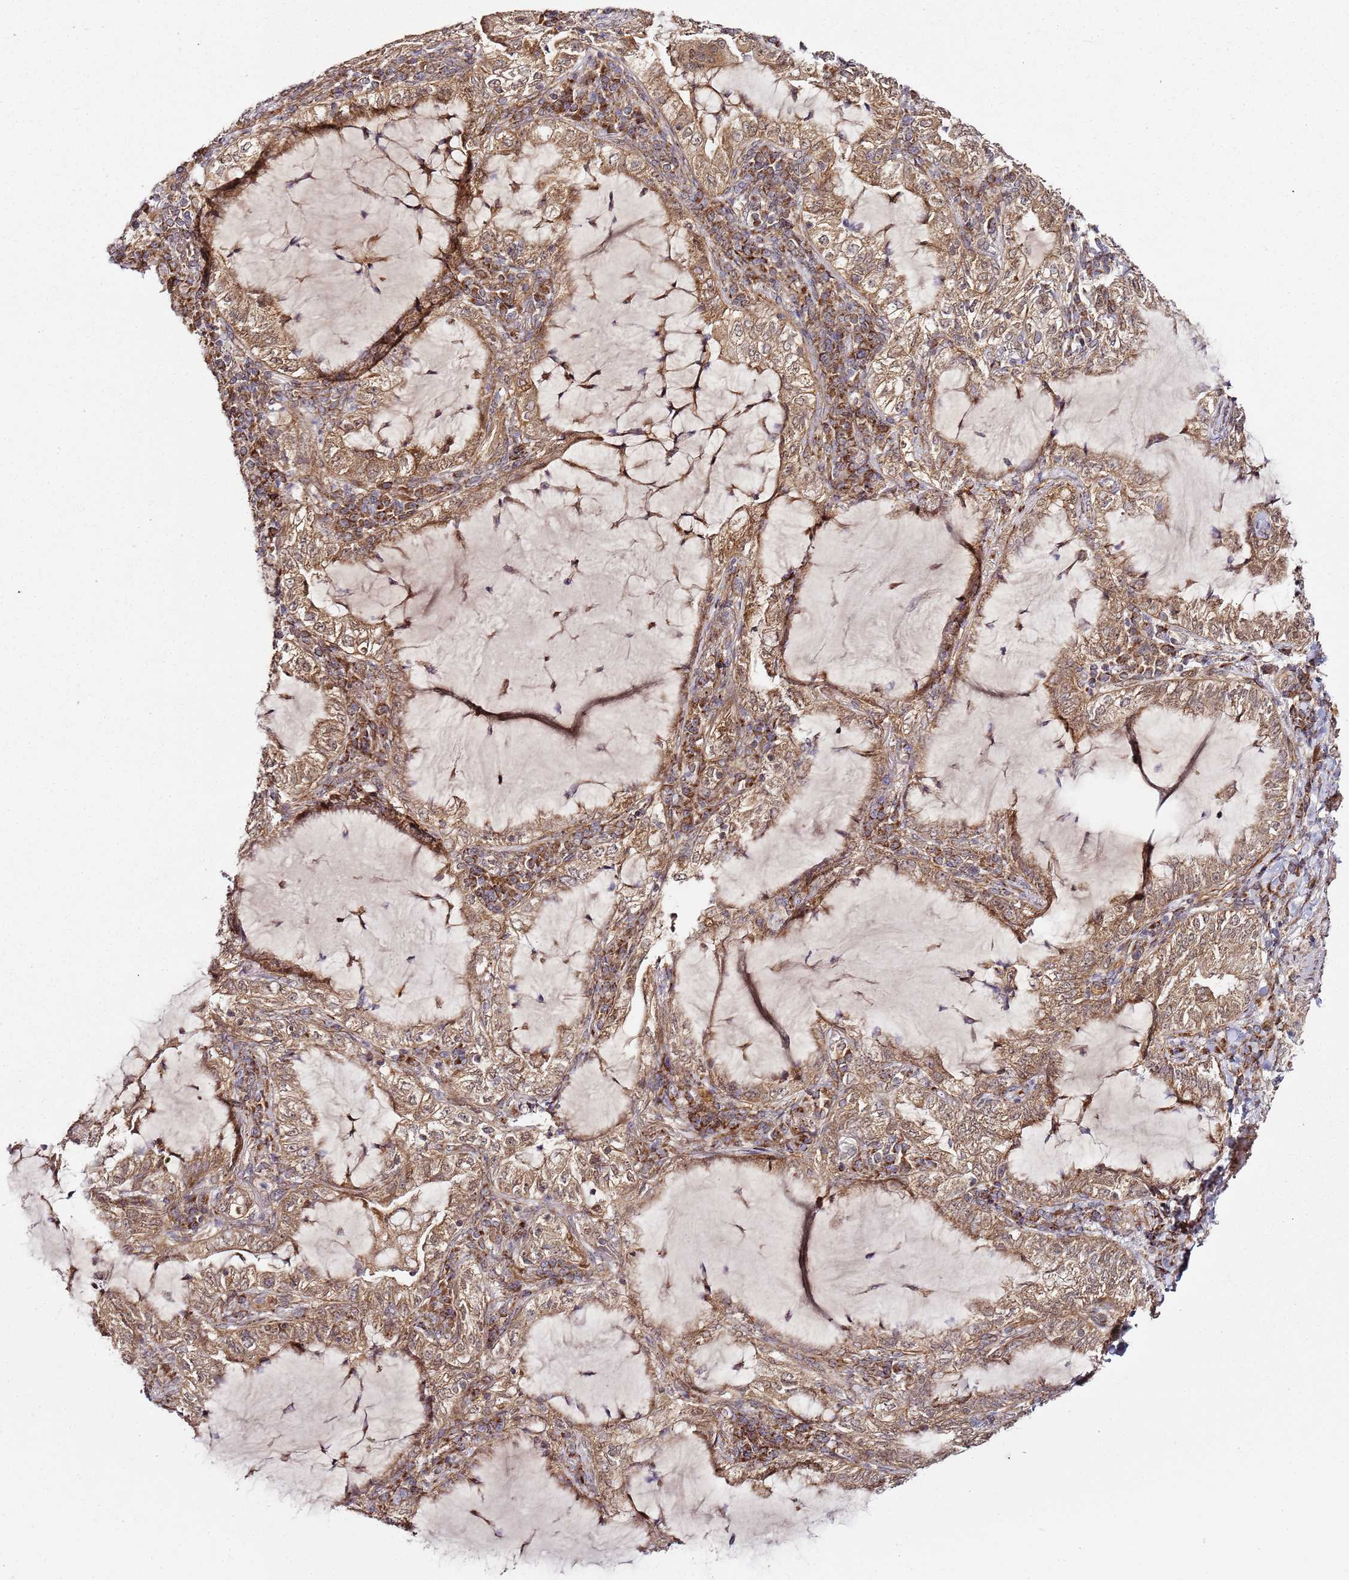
{"staining": {"intensity": "moderate", "quantity": ">75%", "location": "cytoplasmic/membranous"}, "tissue": "lung cancer", "cell_type": "Tumor cells", "image_type": "cancer", "snomed": [{"axis": "morphology", "description": "Adenocarcinoma, NOS"}, {"axis": "topography", "description": "Lung"}], "caption": "Immunohistochemical staining of lung adenocarcinoma demonstrates medium levels of moderate cytoplasmic/membranous positivity in about >75% of tumor cells.", "gene": "TM2D2", "patient": {"sex": "female", "age": 73}}